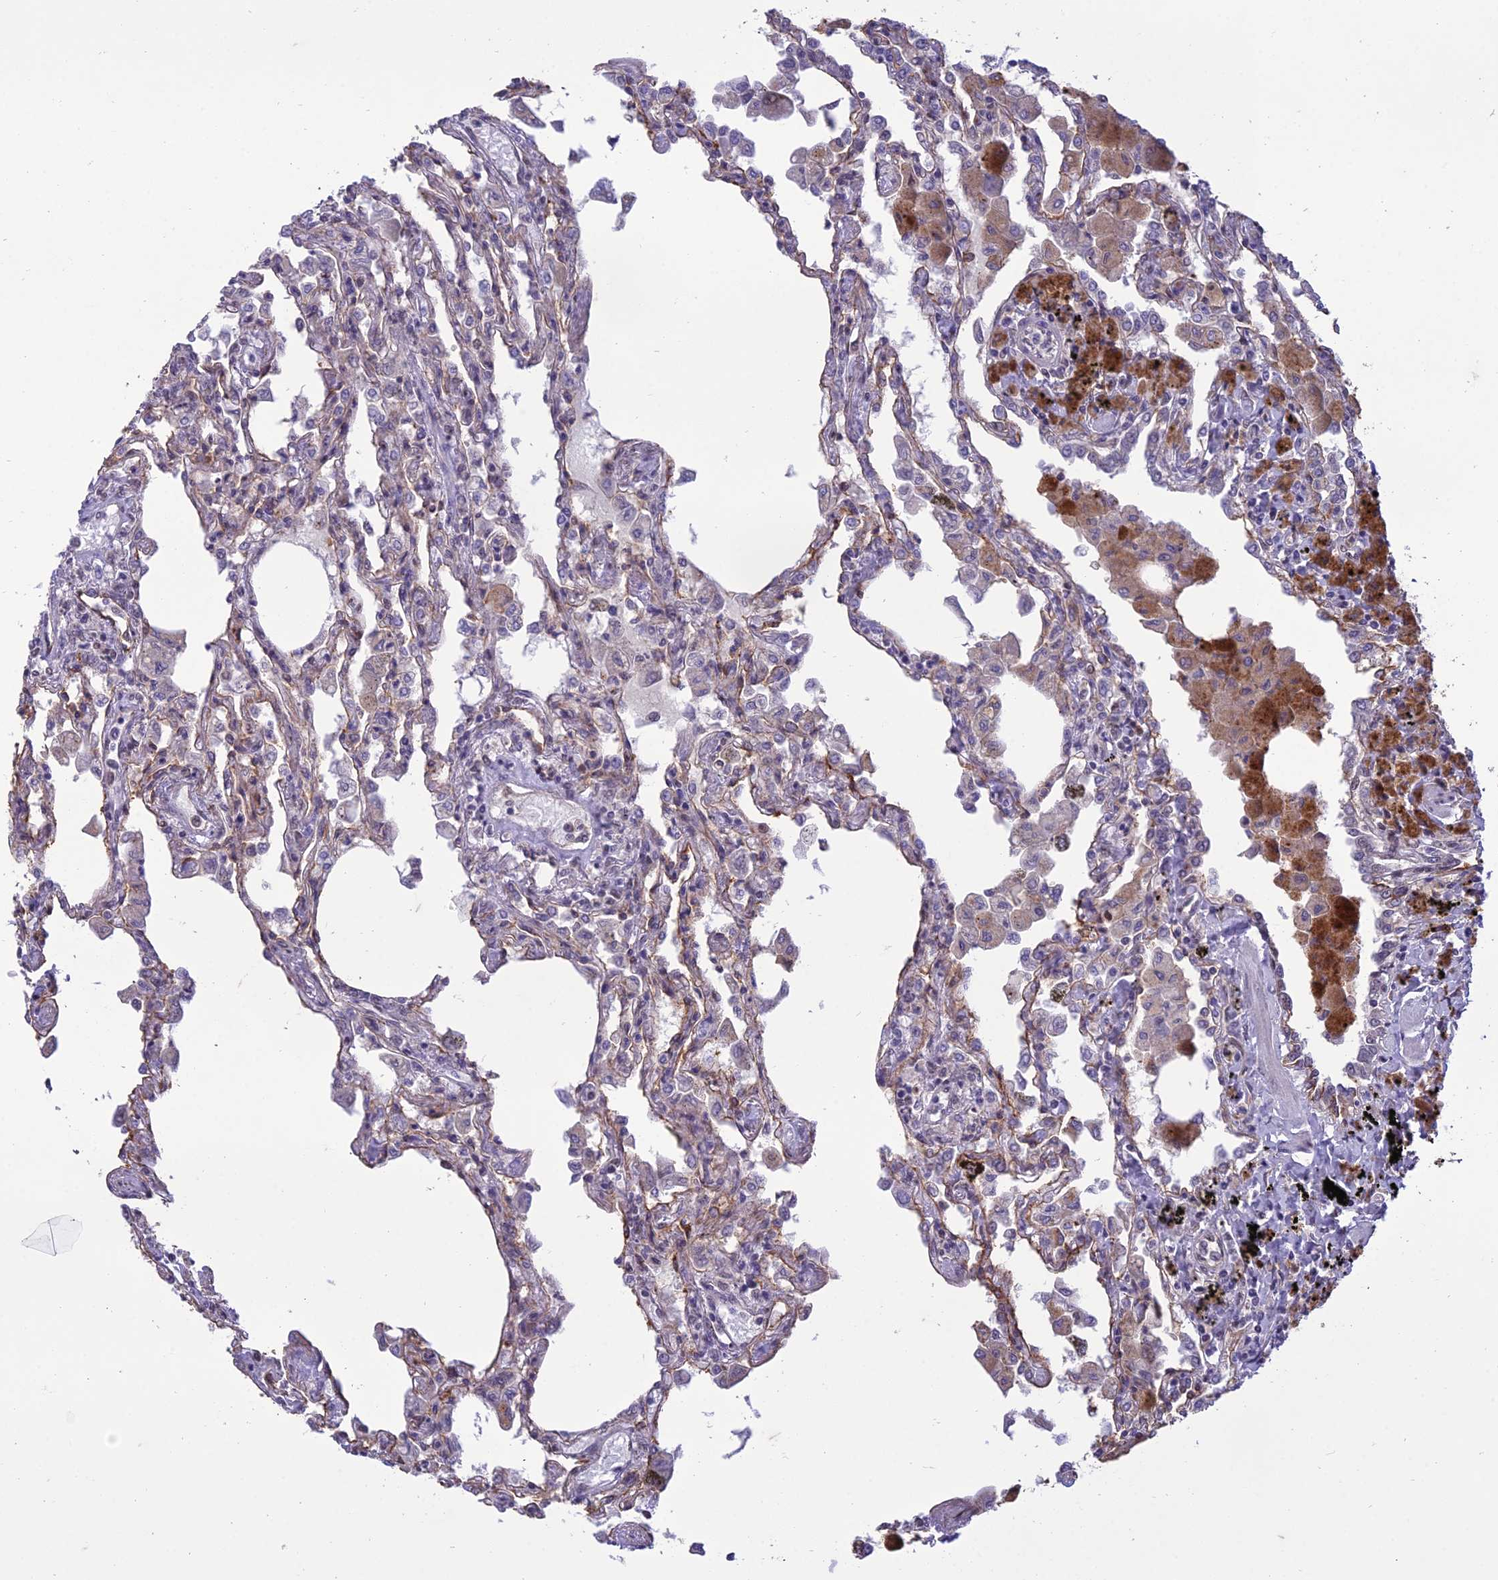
{"staining": {"intensity": "negative", "quantity": "none", "location": "none"}, "tissue": "lung", "cell_type": "Alveolar cells", "image_type": "normal", "snomed": [{"axis": "morphology", "description": "Normal tissue, NOS"}, {"axis": "topography", "description": "Bronchus"}, {"axis": "topography", "description": "Lung"}], "caption": "Immunohistochemistry (IHC) image of benign lung stained for a protein (brown), which exhibits no staining in alveolar cells. (DAB (3,3'-diaminobenzidine) immunohistochemistry (IHC) with hematoxylin counter stain).", "gene": "RANBP3", "patient": {"sex": "female", "age": 49}}